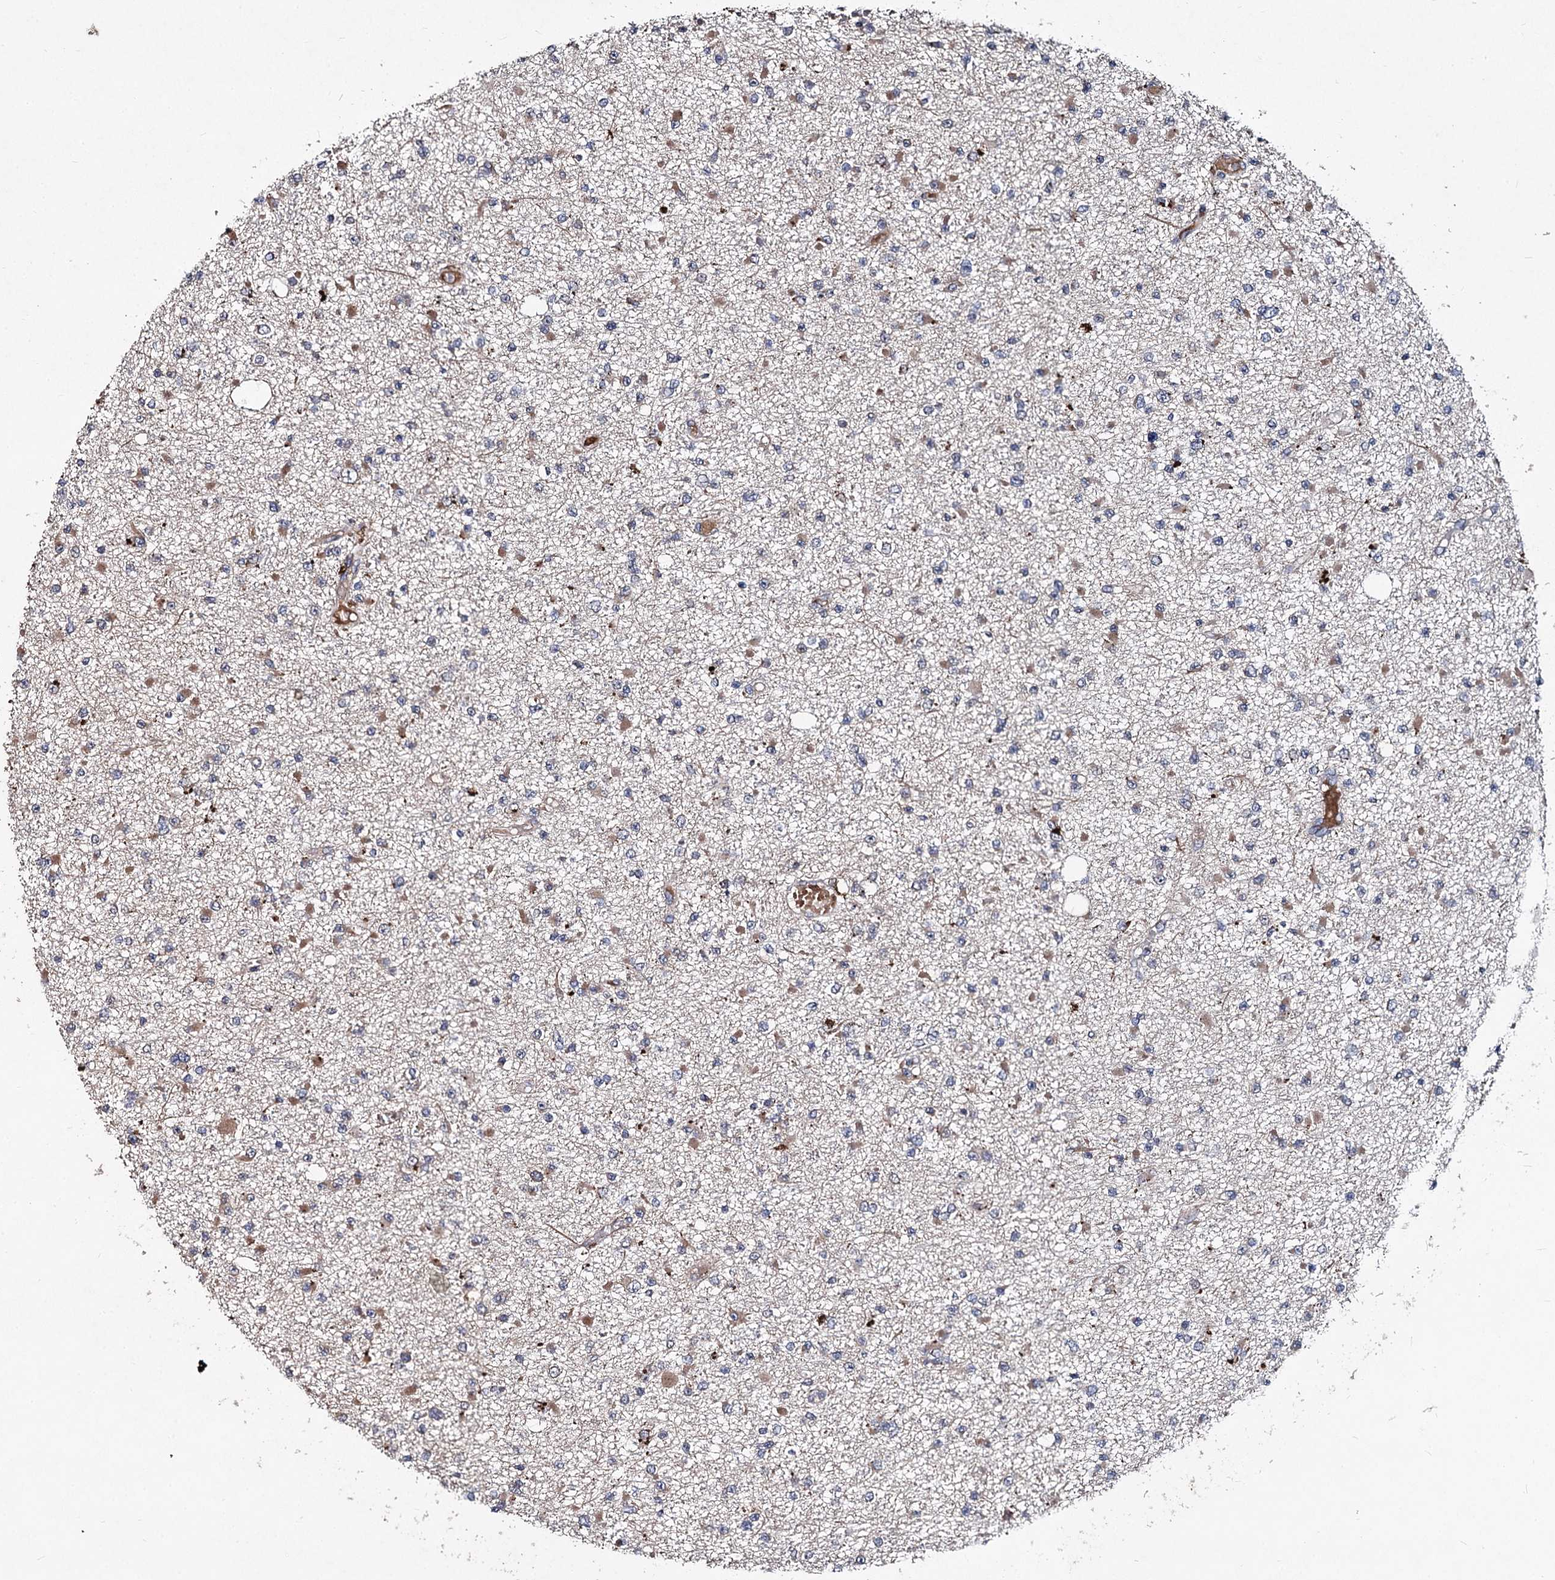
{"staining": {"intensity": "negative", "quantity": "none", "location": "none"}, "tissue": "glioma", "cell_type": "Tumor cells", "image_type": "cancer", "snomed": [{"axis": "morphology", "description": "Glioma, malignant, Low grade"}, {"axis": "topography", "description": "Brain"}], "caption": "Immunohistochemical staining of glioma reveals no significant positivity in tumor cells. (Brightfield microscopy of DAB (3,3'-diaminobenzidine) immunohistochemistry at high magnification).", "gene": "BCL2L2", "patient": {"sex": "female", "age": 22}}